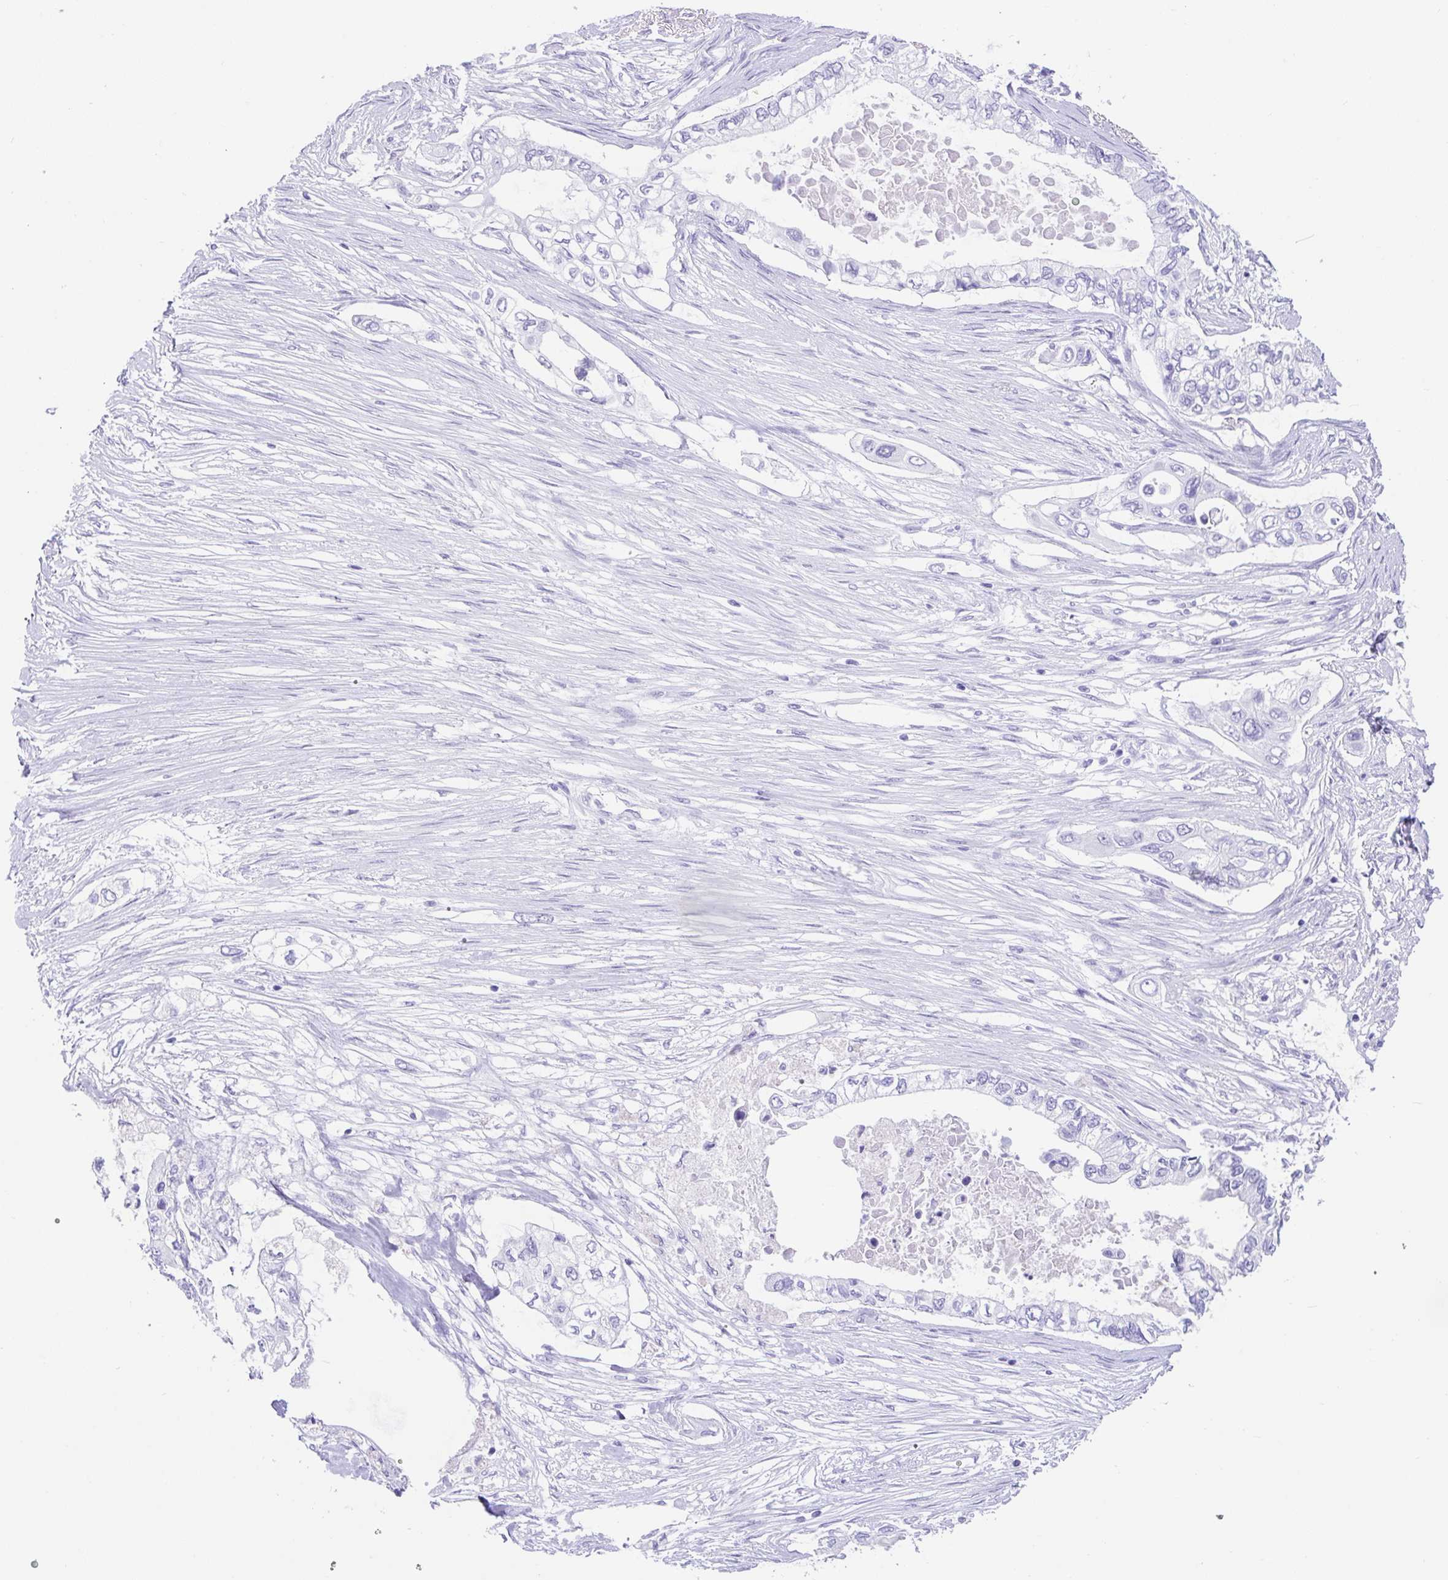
{"staining": {"intensity": "negative", "quantity": "none", "location": "none"}, "tissue": "pancreatic cancer", "cell_type": "Tumor cells", "image_type": "cancer", "snomed": [{"axis": "morphology", "description": "Adenocarcinoma, NOS"}, {"axis": "topography", "description": "Pancreas"}], "caption": "This is an IHC photomicrograph of pancreatic cancer (adenocarcinoma). There is no staining in tumor cells.", "gene": "FAM107A", "patient": {"sex": "female", "age": 63}}